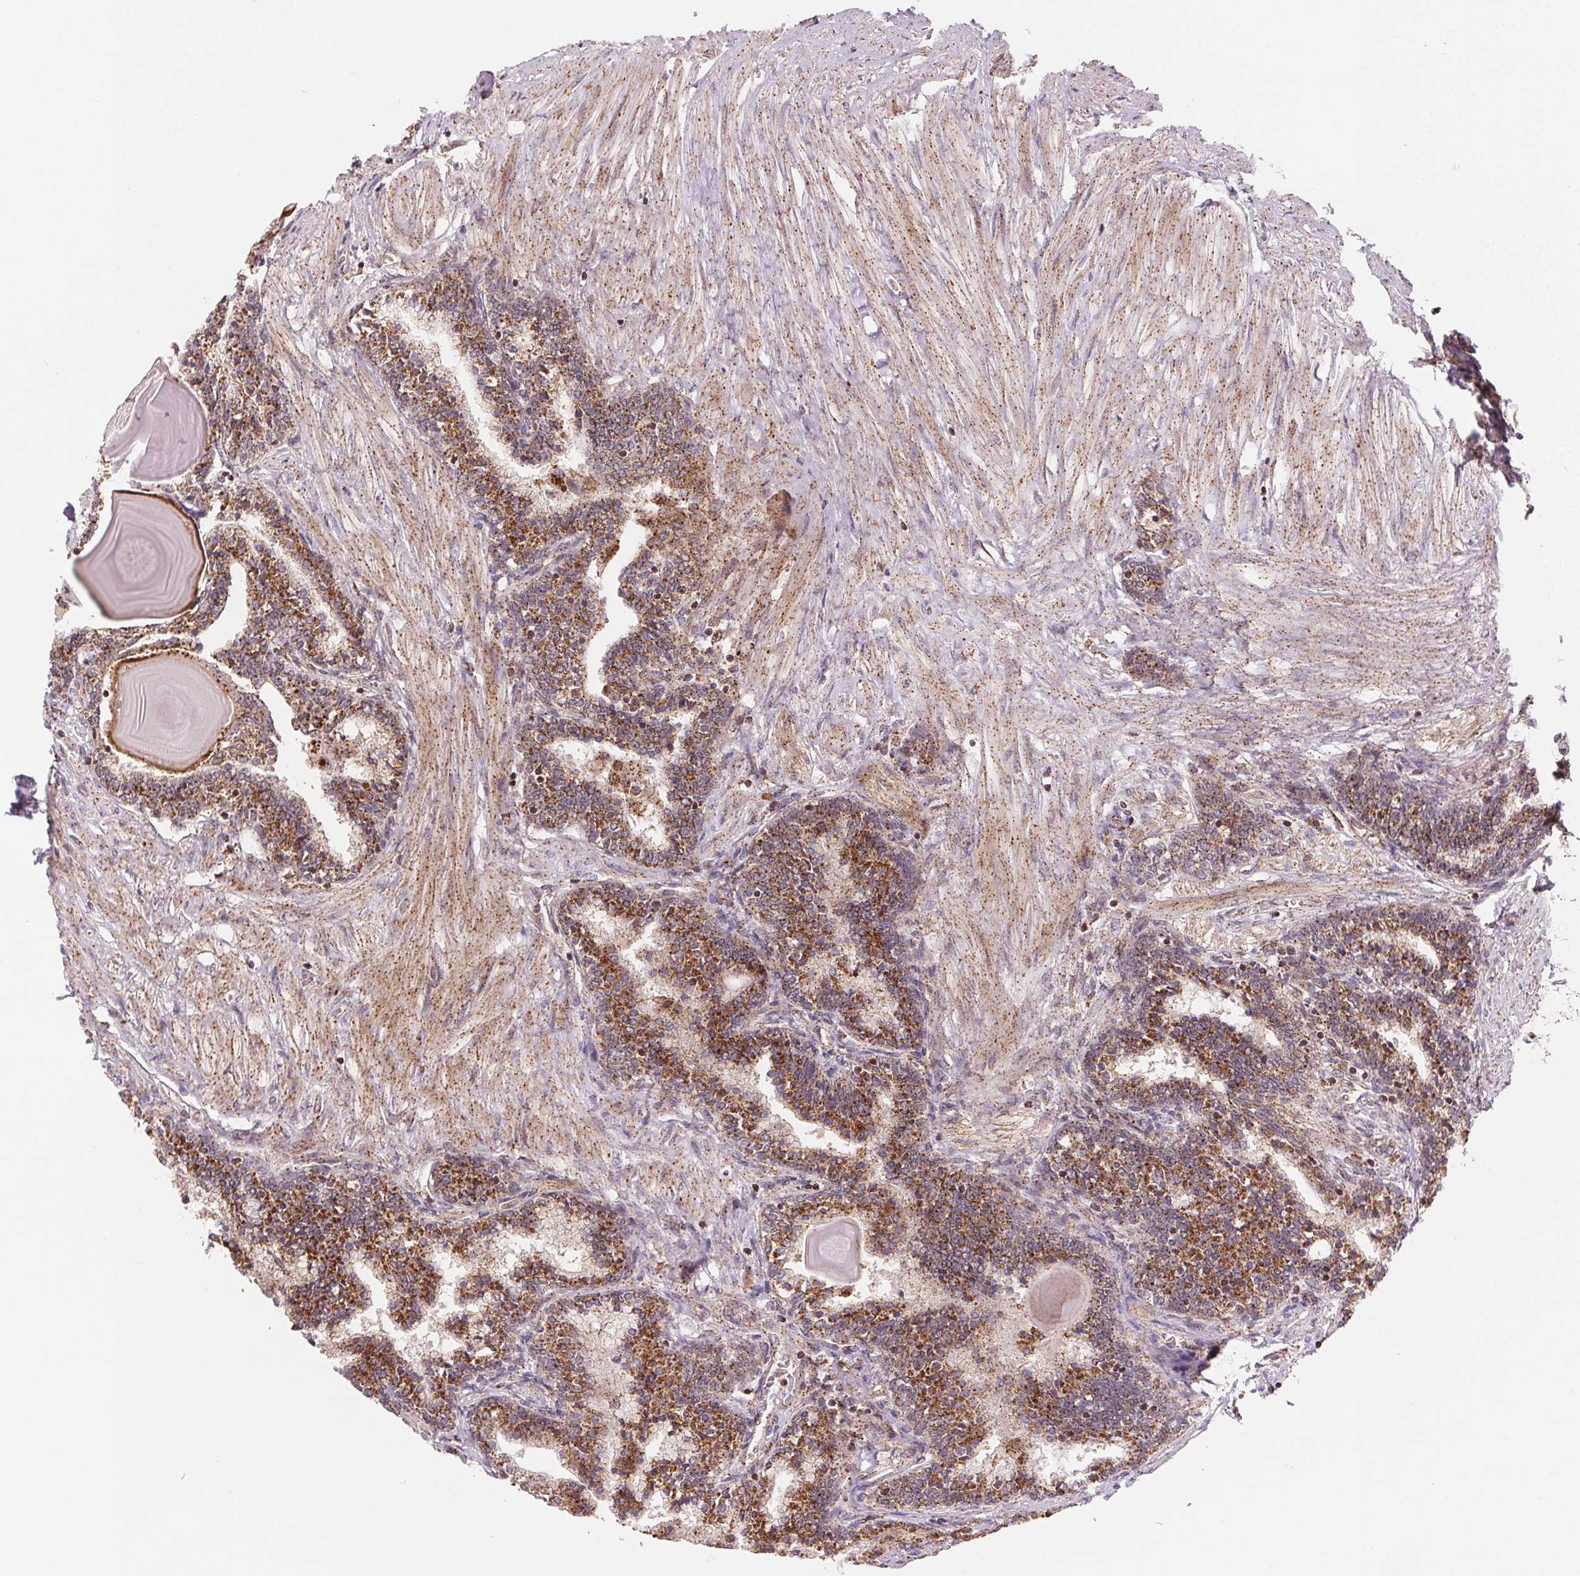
{"staining": {"intensity": "strong", "quantity": "25%-75%", "location": "cytoplasmic/membranous"}, "tissue": "prostate", "cell_type": "Glandular cells", "image_type": "normal", "snomed": [{"axis": "morphology", "description": "Normal tissue, NOS"}, {"axis": "topography", "description": "Prostate"}], "caption": "IHC photomicrograph of normal prostate: prostate stained using immunohistochemistry (IHC) shows high levels of strong protein expression localized specifically in the cytoplasmic/membranous of glandular cells, appearing as a cytoplasmic/membranous brown color.", "gene": "CHMP4B", "patient": {"sex": "male", "age": 55}}